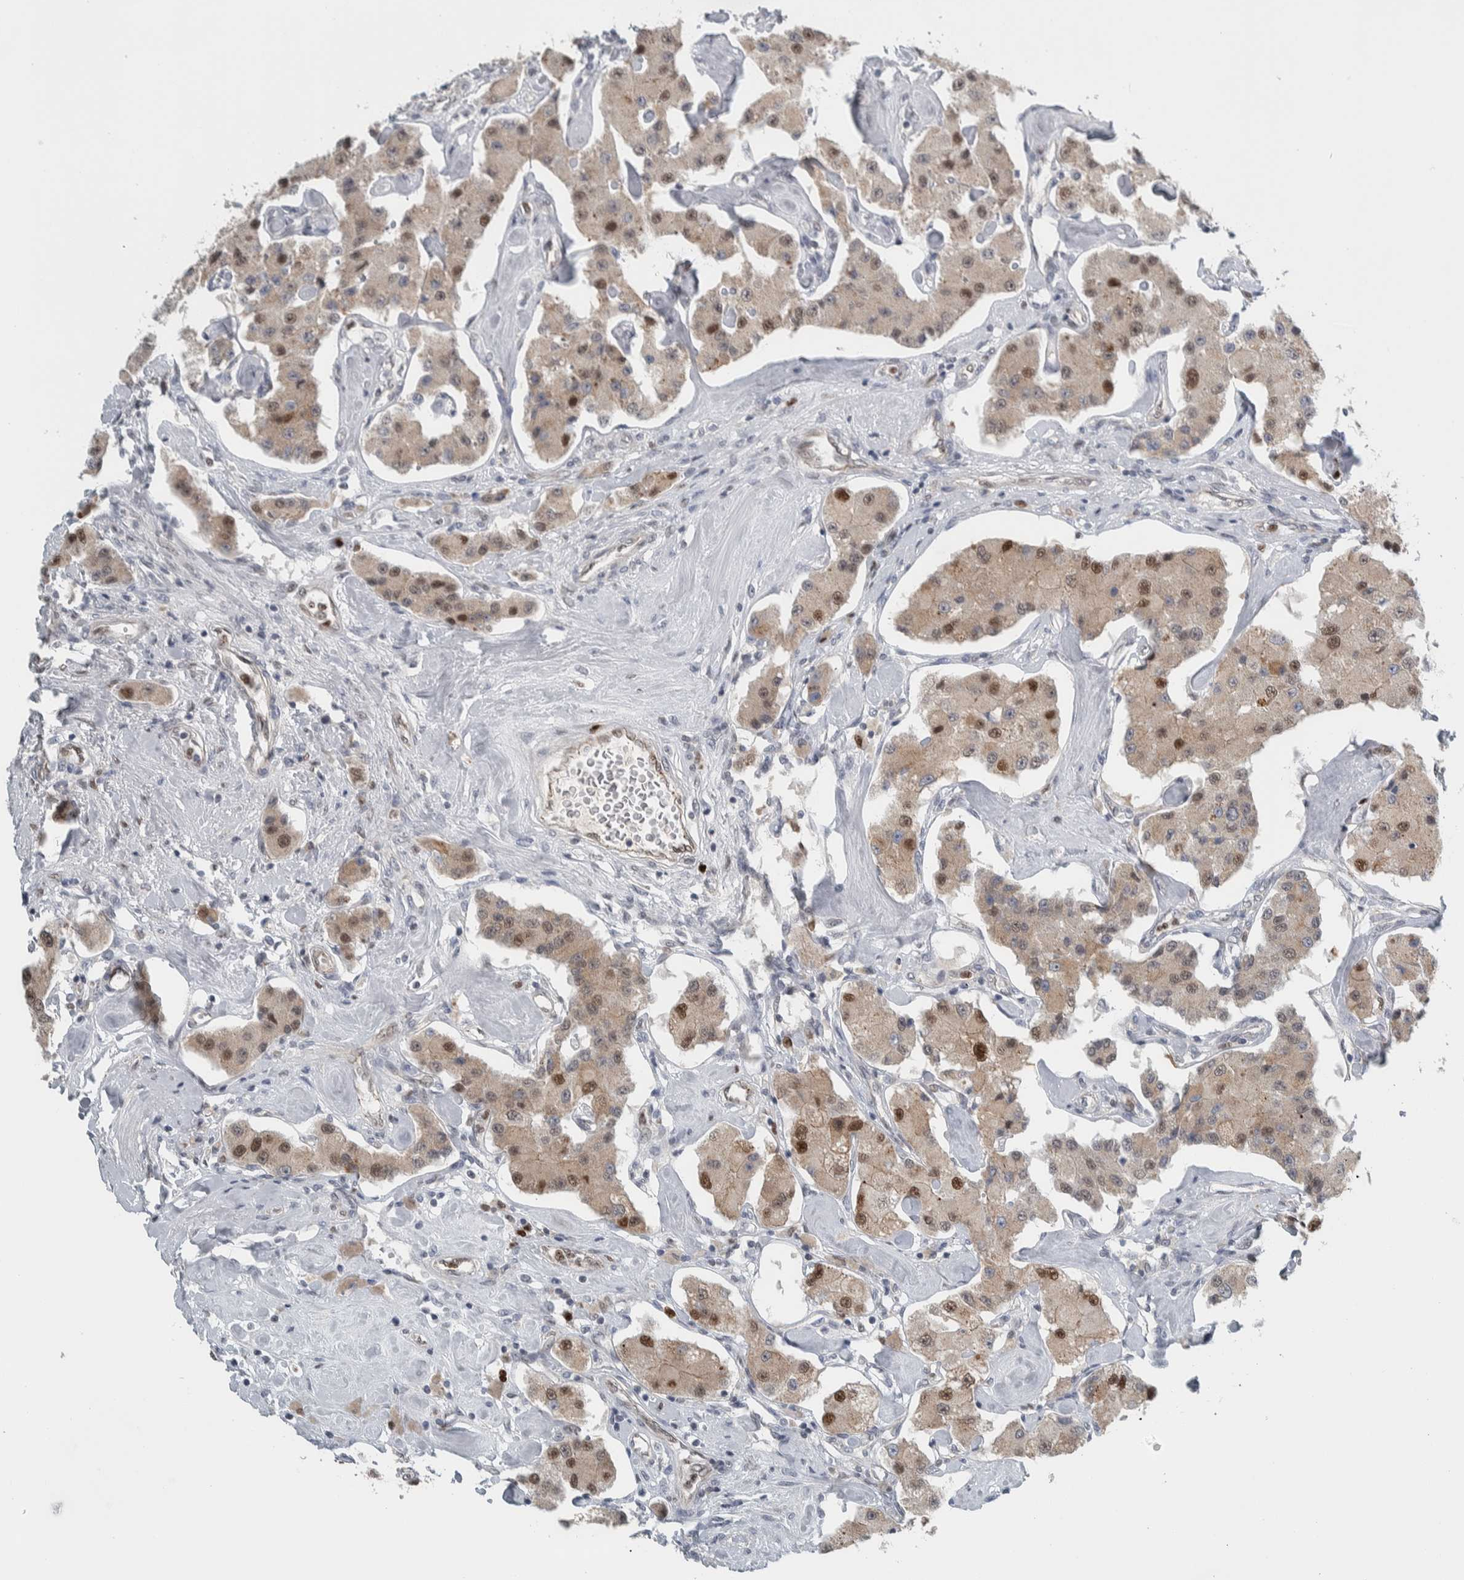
{"staining": {"intensity": "moderate", "quantity": ">75%", "location": "nuclear"}, "tissue": "carcinoid", "cell_type": "Tumor cells", "image_type": "cancer", "snomed": [{"axis": "morphology", "description": "Carcinoid, malignant, NOS"}, {"axis": "topography", "description": "Pancreas"}], "caption": "This photomicrograph shows immunohistochemistry (IHC) staining of malignant carcinoid, with medium moderate nuclear positivity in approximately >75% of tumor cells.", "gene": "ADPRM", "patient": {"sex": "male", "age": 41}}